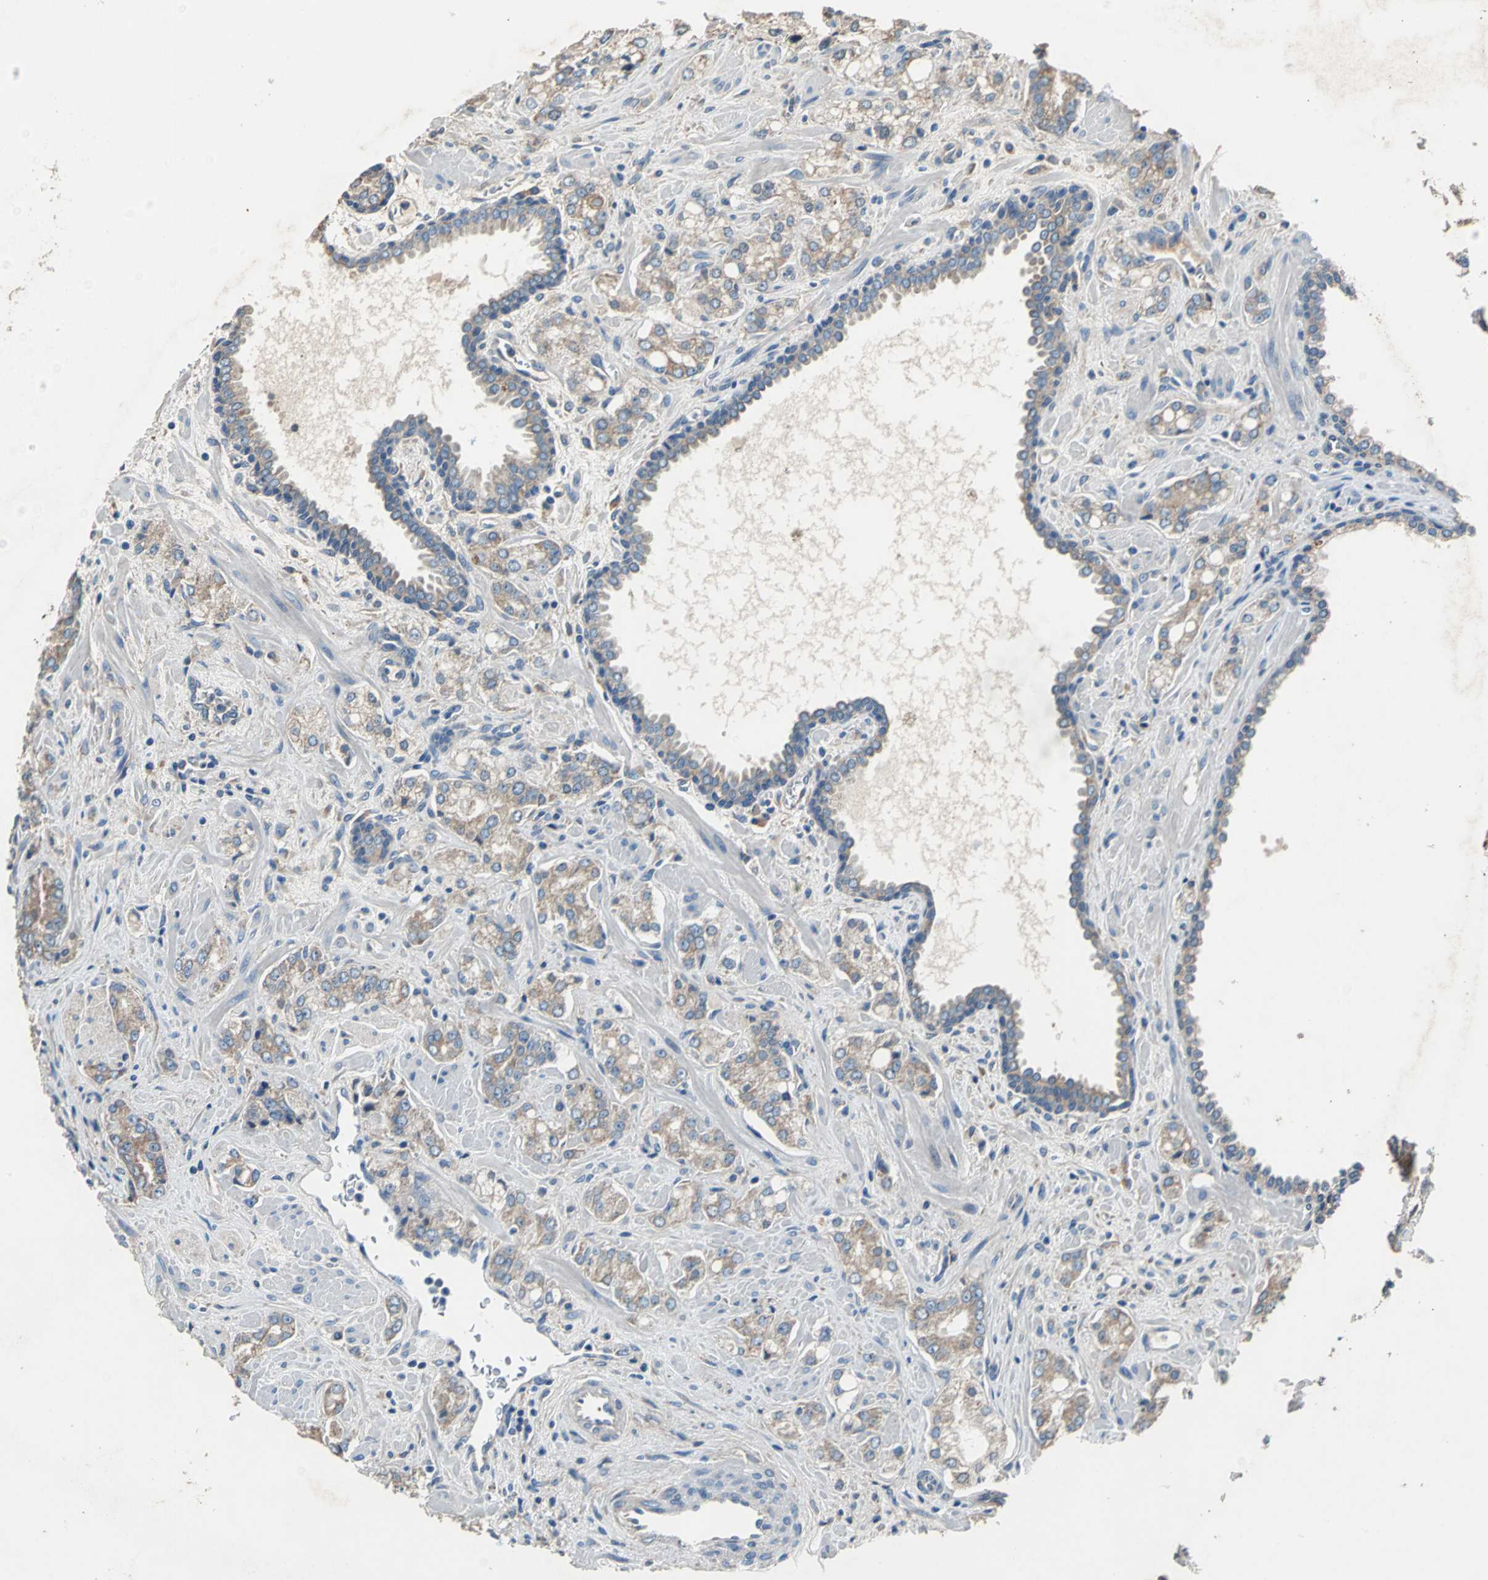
{"staining": {"intensity": "moderate", "quantity": ">75%", "location": "cytoplasmic/membranous"}, "tissue": "prostate cancer", "cell_type": "Tumor cells", "image_type": "cancer", "snomed": [{"axis": "morphology", "description": "Adenocarcinoma, High grade"}, {"axis": "topography", "description": "Prostate"}], "caption": "Tumor cells show medium levels of moderate cytoplasmic/membranous staining in about >75% of cells in prostate cancer (adenocarcinoma (high-grade)). (DAB (3,3'-diaminobenzidine) = brown stain, brightfield microscopy at high magnification).", "gene": "HEPH", "patient": {"sex": "male", "age": 67}}